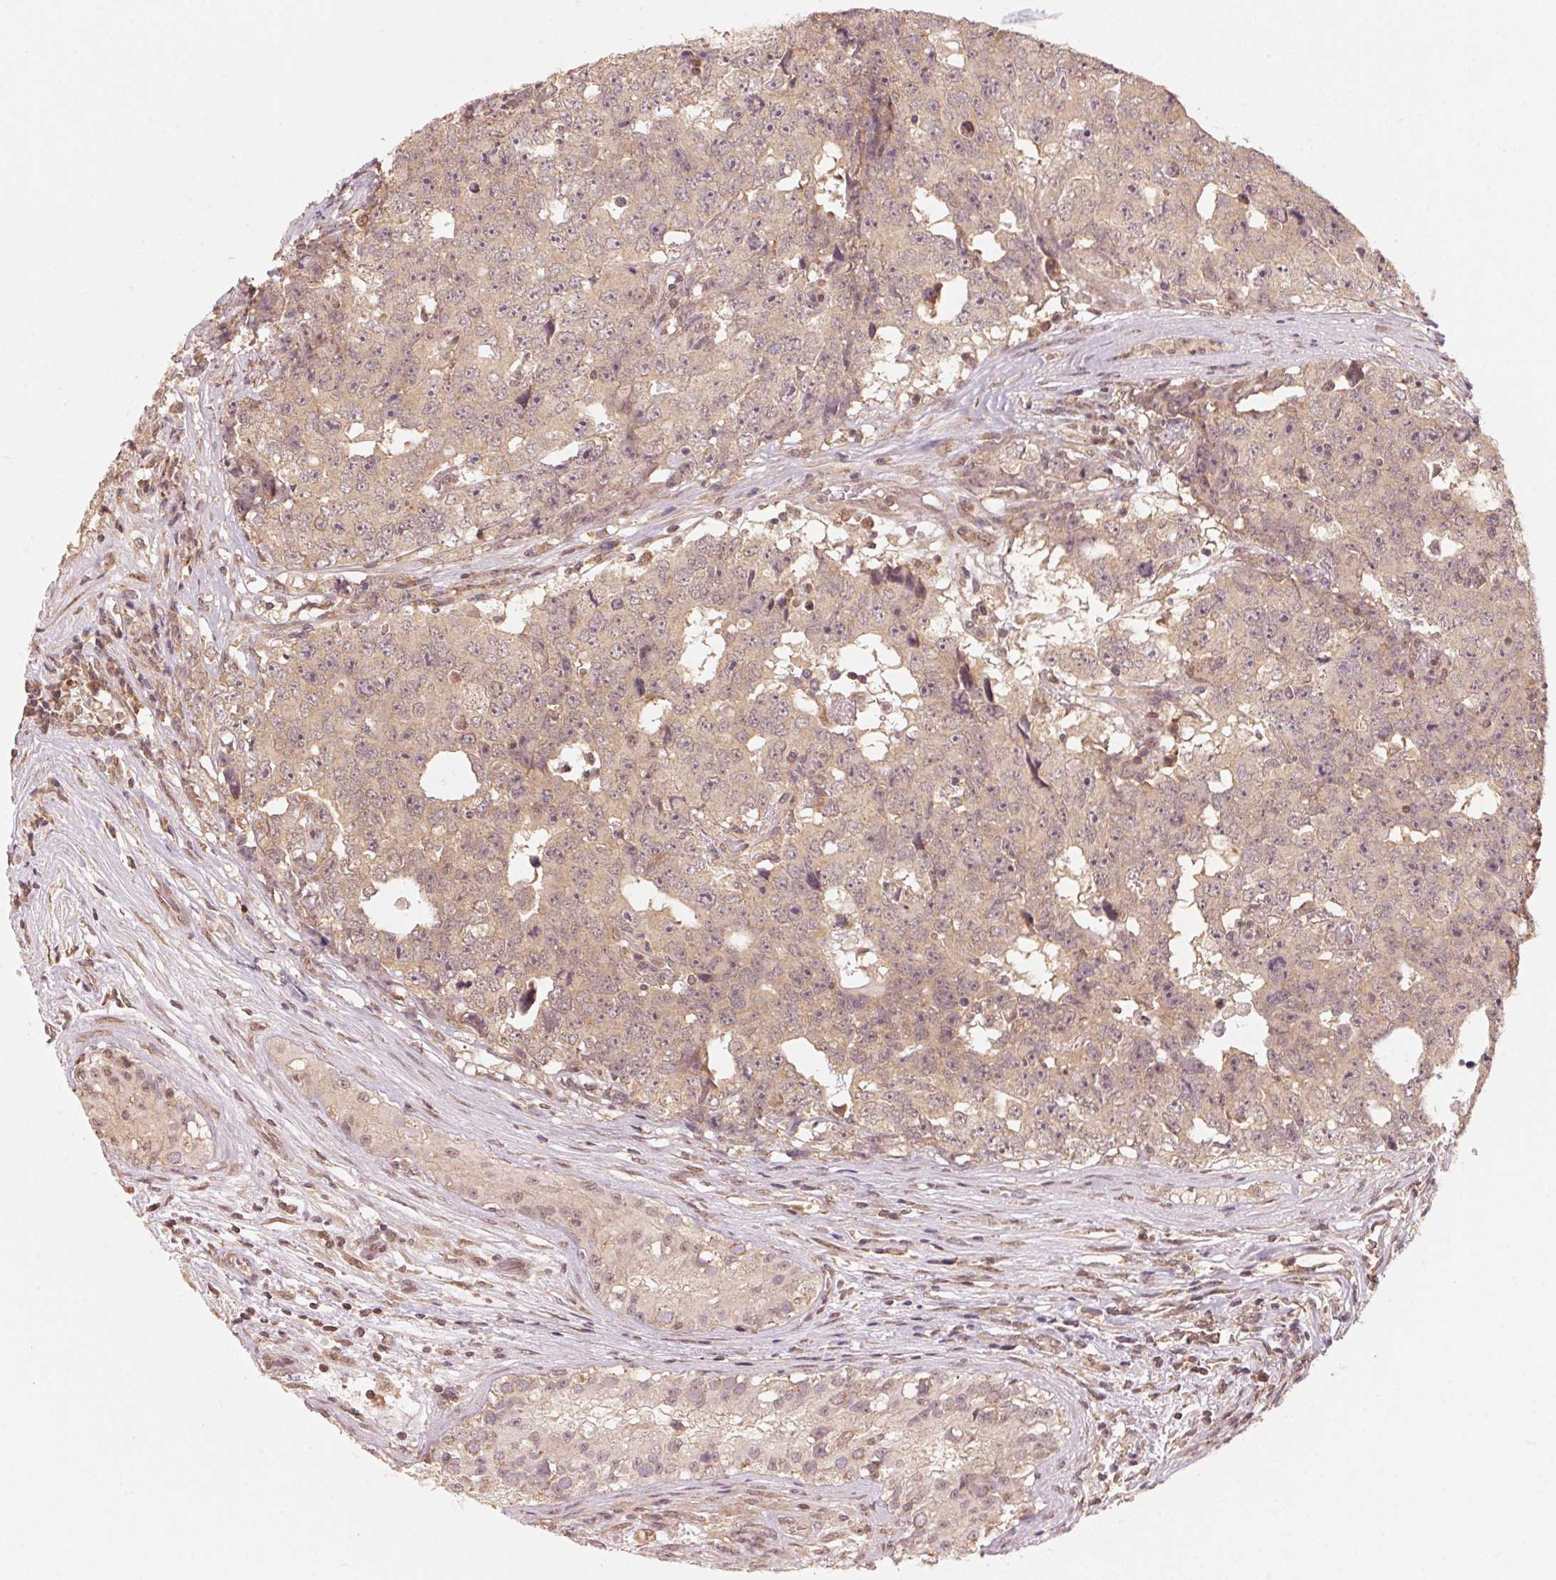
{"staining": {"intensity": "weak", "quantity": ">75%", "location": "cytoplasmic/membranous"}, "tissue": "testis cancer", "cell_type": "Tumor cells", "image_type": "cancer", "snomed": [{"axis": "morphology", "description": "Carcinoma, Embryonal, NOS"}, {"axis": "topography", "description": "Testis"}], "caption": "IHC of human testis cancer exhibits low levels of weak cytoplasmic/membranous expression in about >75% of tumor cells.", "gene": "C2orf73", "patient": {"sex": "male", "age": 24}}